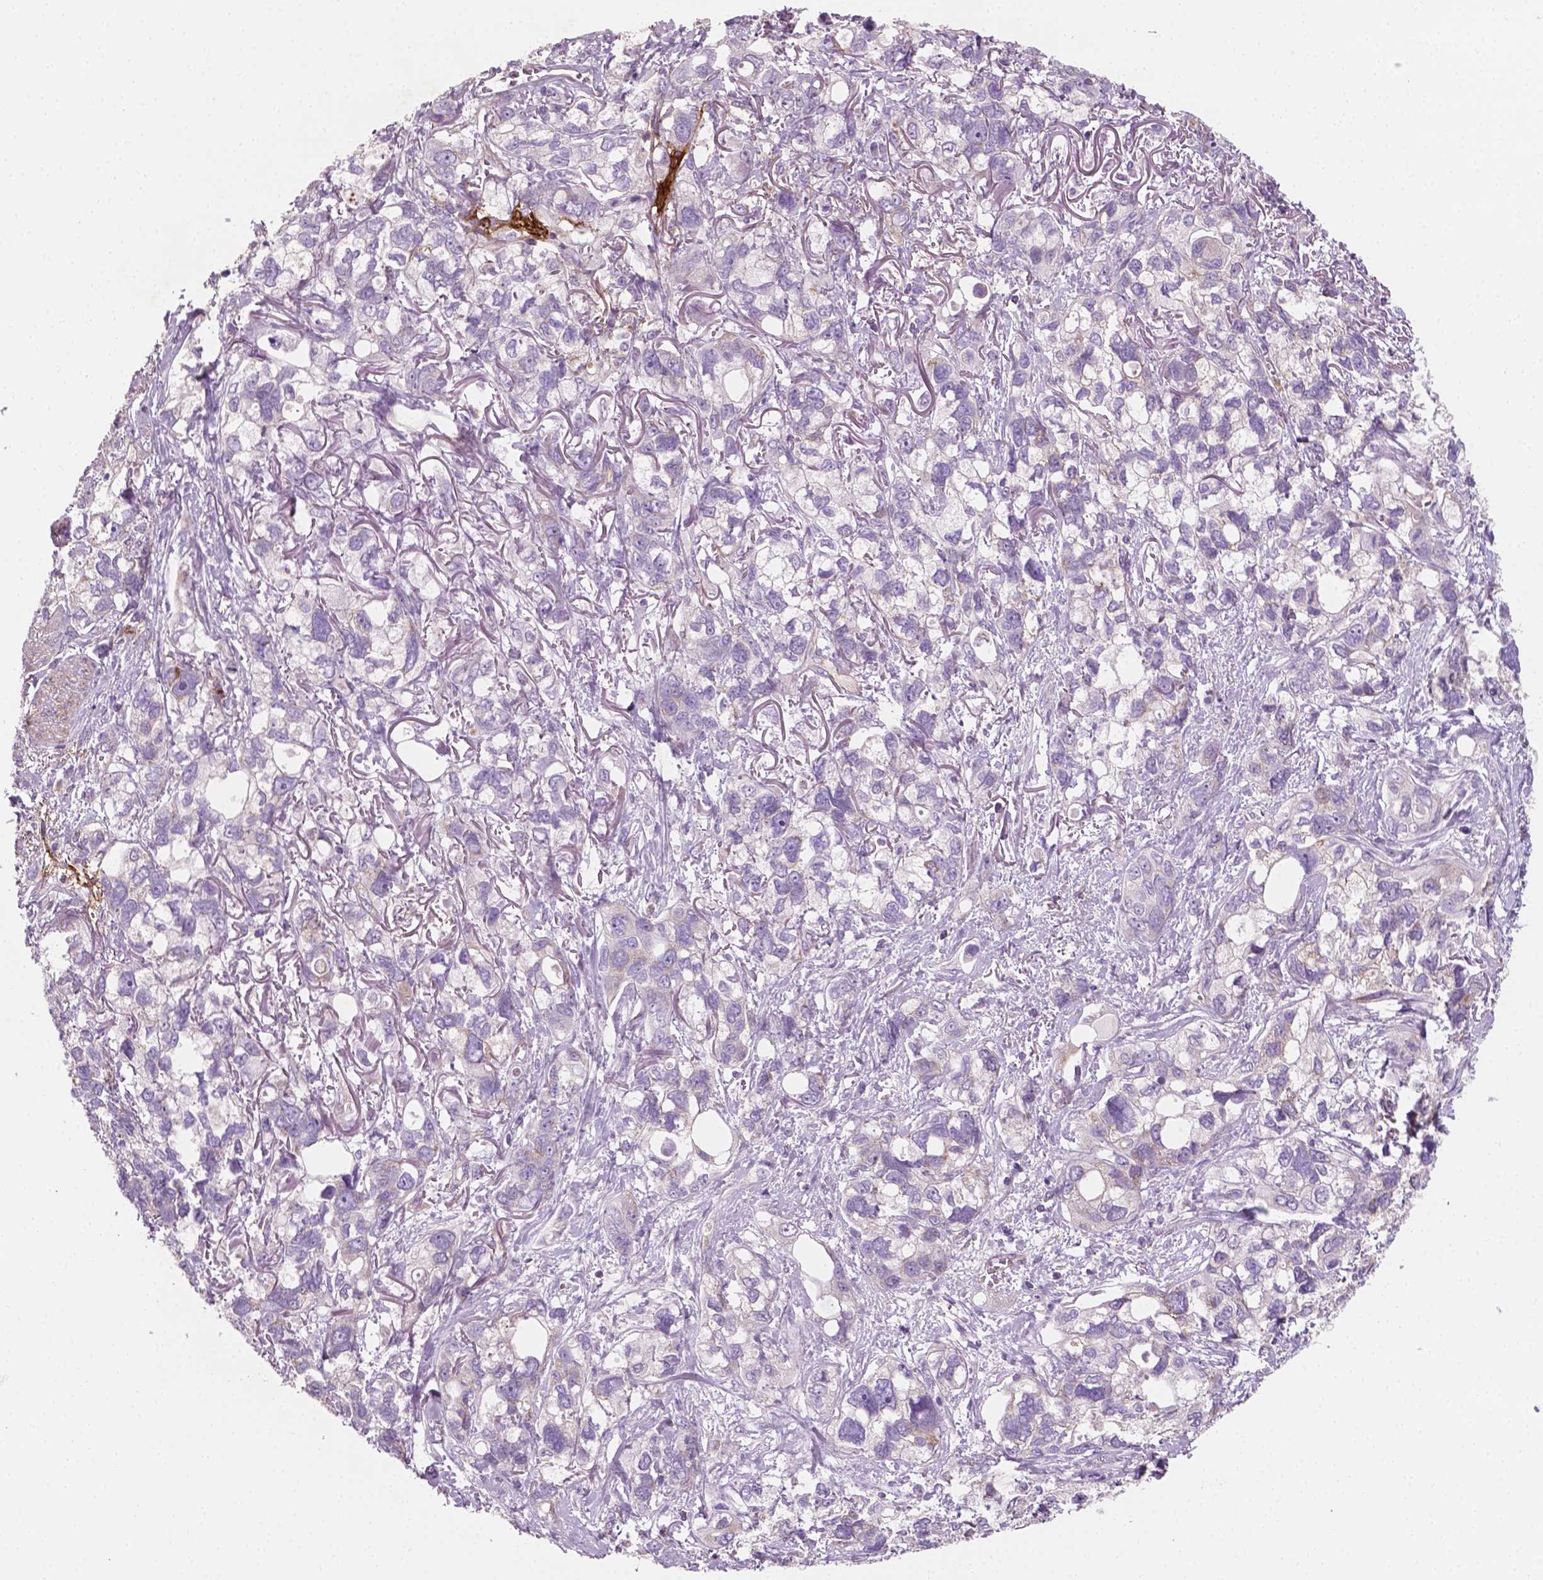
{"staining": {"intensity": "weak", "quantity": "<25%", "location": "cytoplasmic/membranous"}, "tissue": "stomach cancer", "cell_type": "Tumor cells", "image_type": "cancer", "snomed": [{"axis": "morphology", "description": "Adenocarcinoma, NOS"}, {"axis": "topography", "description": "Stomach, upper"}], "caption": "A micrograph of human stomach cancer is negative for staining in tumor cells.", "gene": "PTX3", "patient": {"sex": "female", "age": 81}}